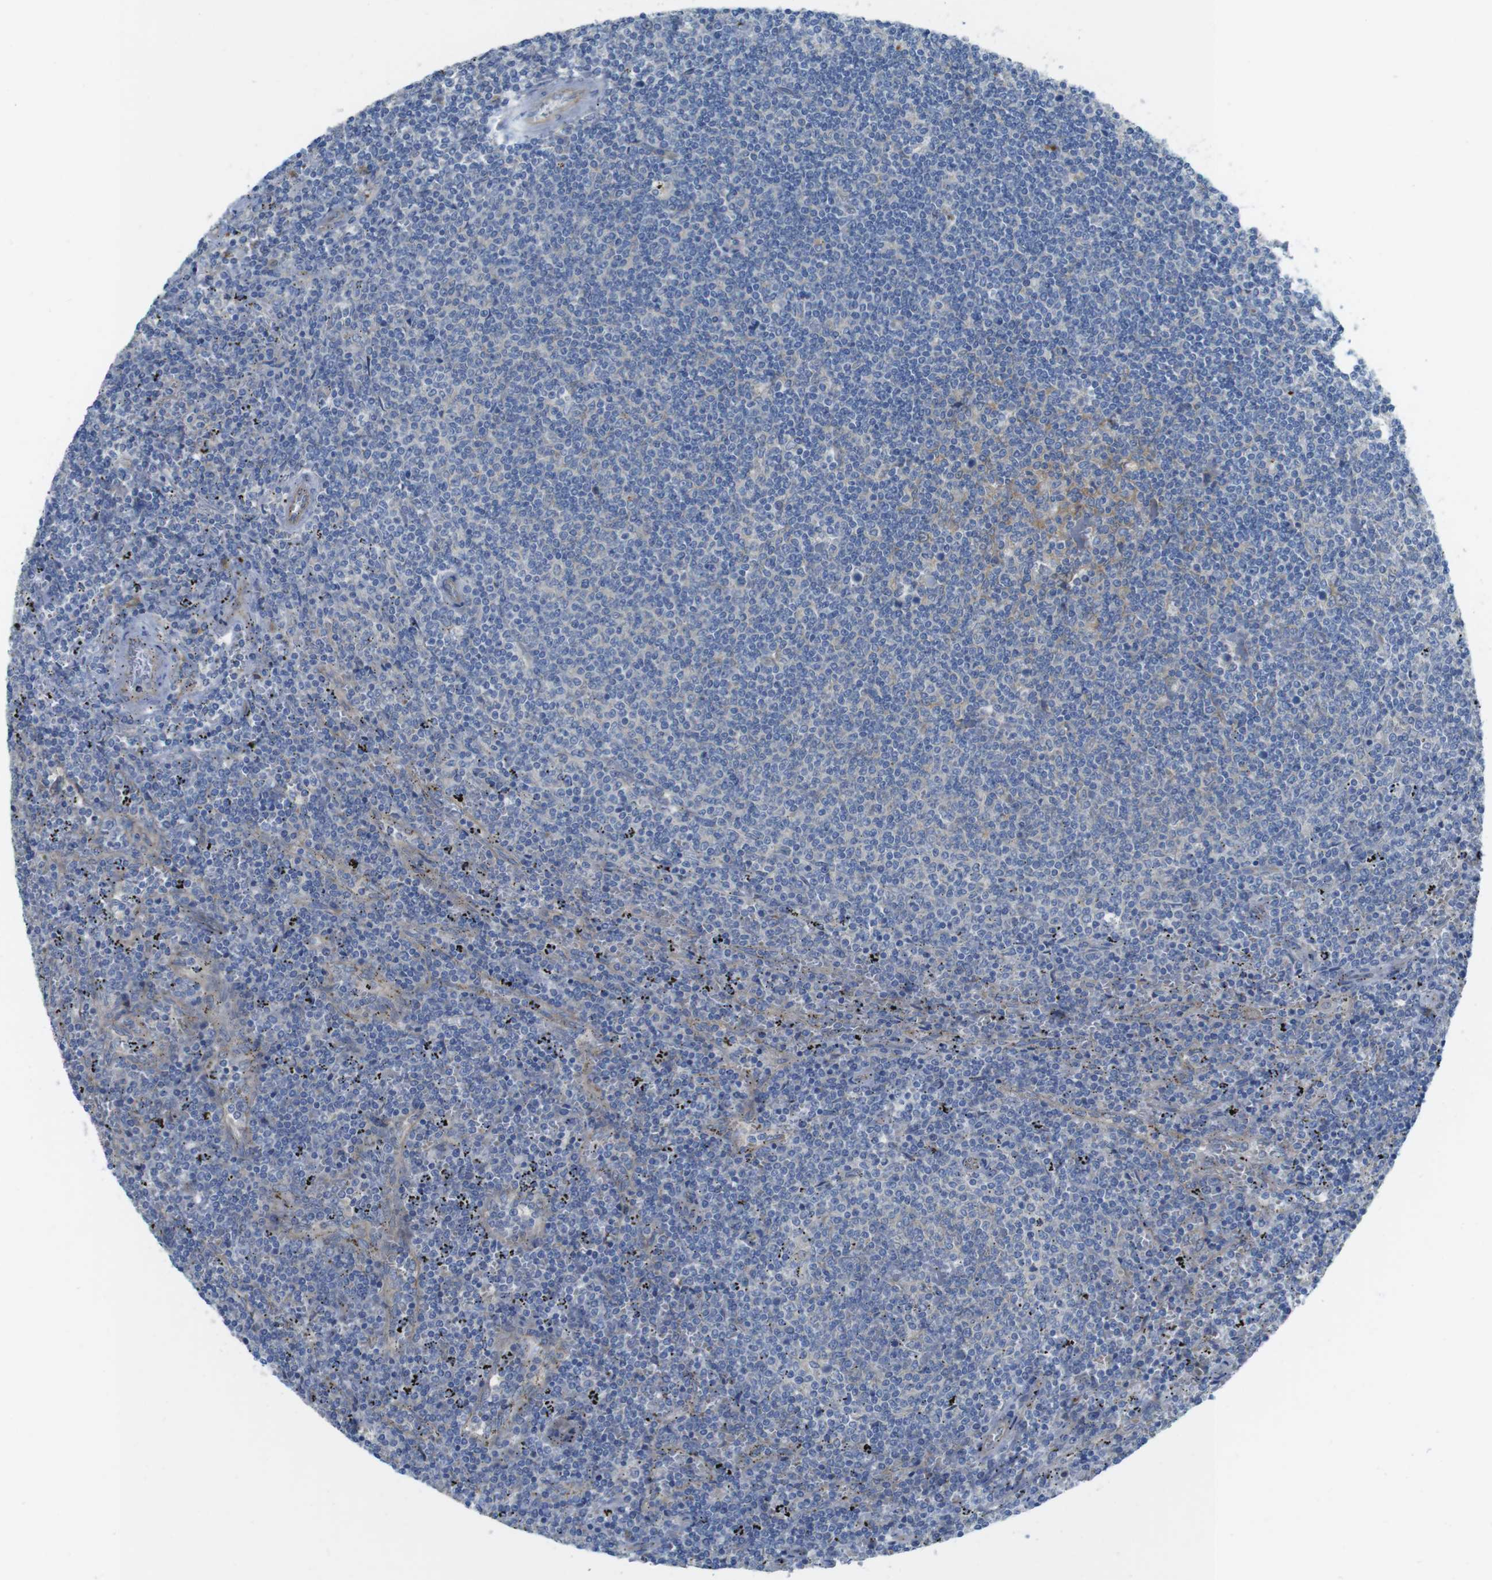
{"staining": {"intensity": "negative", "quantity": "none", "location": "none"}, "tissue": "lymphoma", "cell_type": "Tumor cells", "image_type": "cancer", "snomed": [{"axis": "morphology", "description": "Malignant lymphoma, non-Hodgkin's type, Low grade"}, {"axis": "topography", "description": "Spleen"}], "caption": "The histopathology image demonstrates no staining of tumor cells in malignant lymphoma, non-Hodgkin's type (low-grade). The staining was performed using DAB to visualize the protein expression in brown, while the nuclei were stained in blue with hematoxylin (Magnification: 20x).", "gene": "TMEM234", "patient": {"sex": "female", "age": 50}}